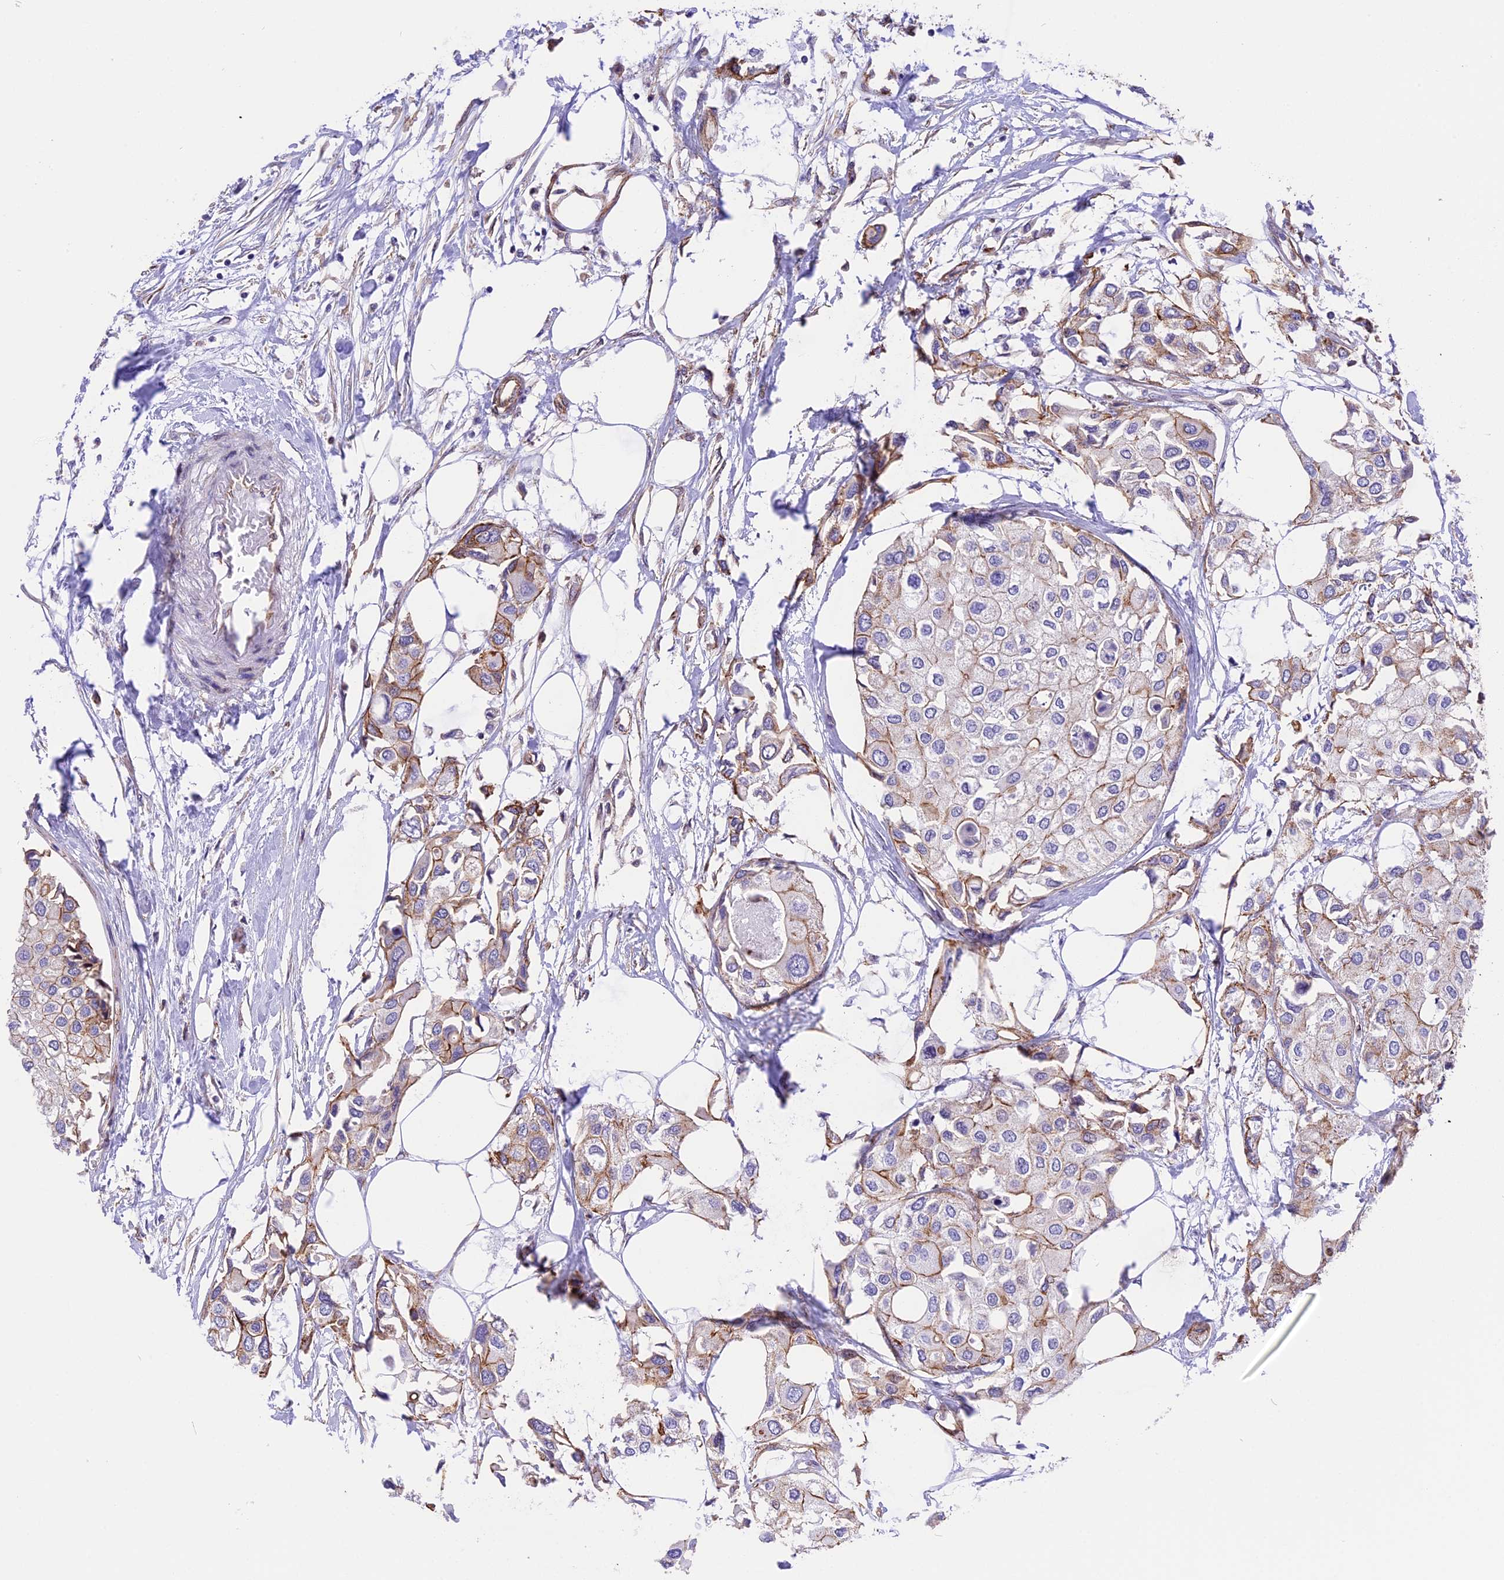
{"staining": {"intensity": "weak", "quantity": "25%-75%", "location": "cytoplasmic/membranous"}, "tissue": "urothelial cancer", "cell_type": "Tumor cells", "image_type": "cancer", "snomed": [{"axis": "morphology", "description": "Urothelial carcinoma, High grade"}, {"axis": "topography", "description": "Urinary bladder"}], "caption": "IHC of high-grade urothelial carcinoma exhibits low levels of weak cytoplasmic/membranous positivity in approximately 25%-75% of tumor cells.", "gene": "R3HDM4", "patient": {"sex": "male", "age": 64}}